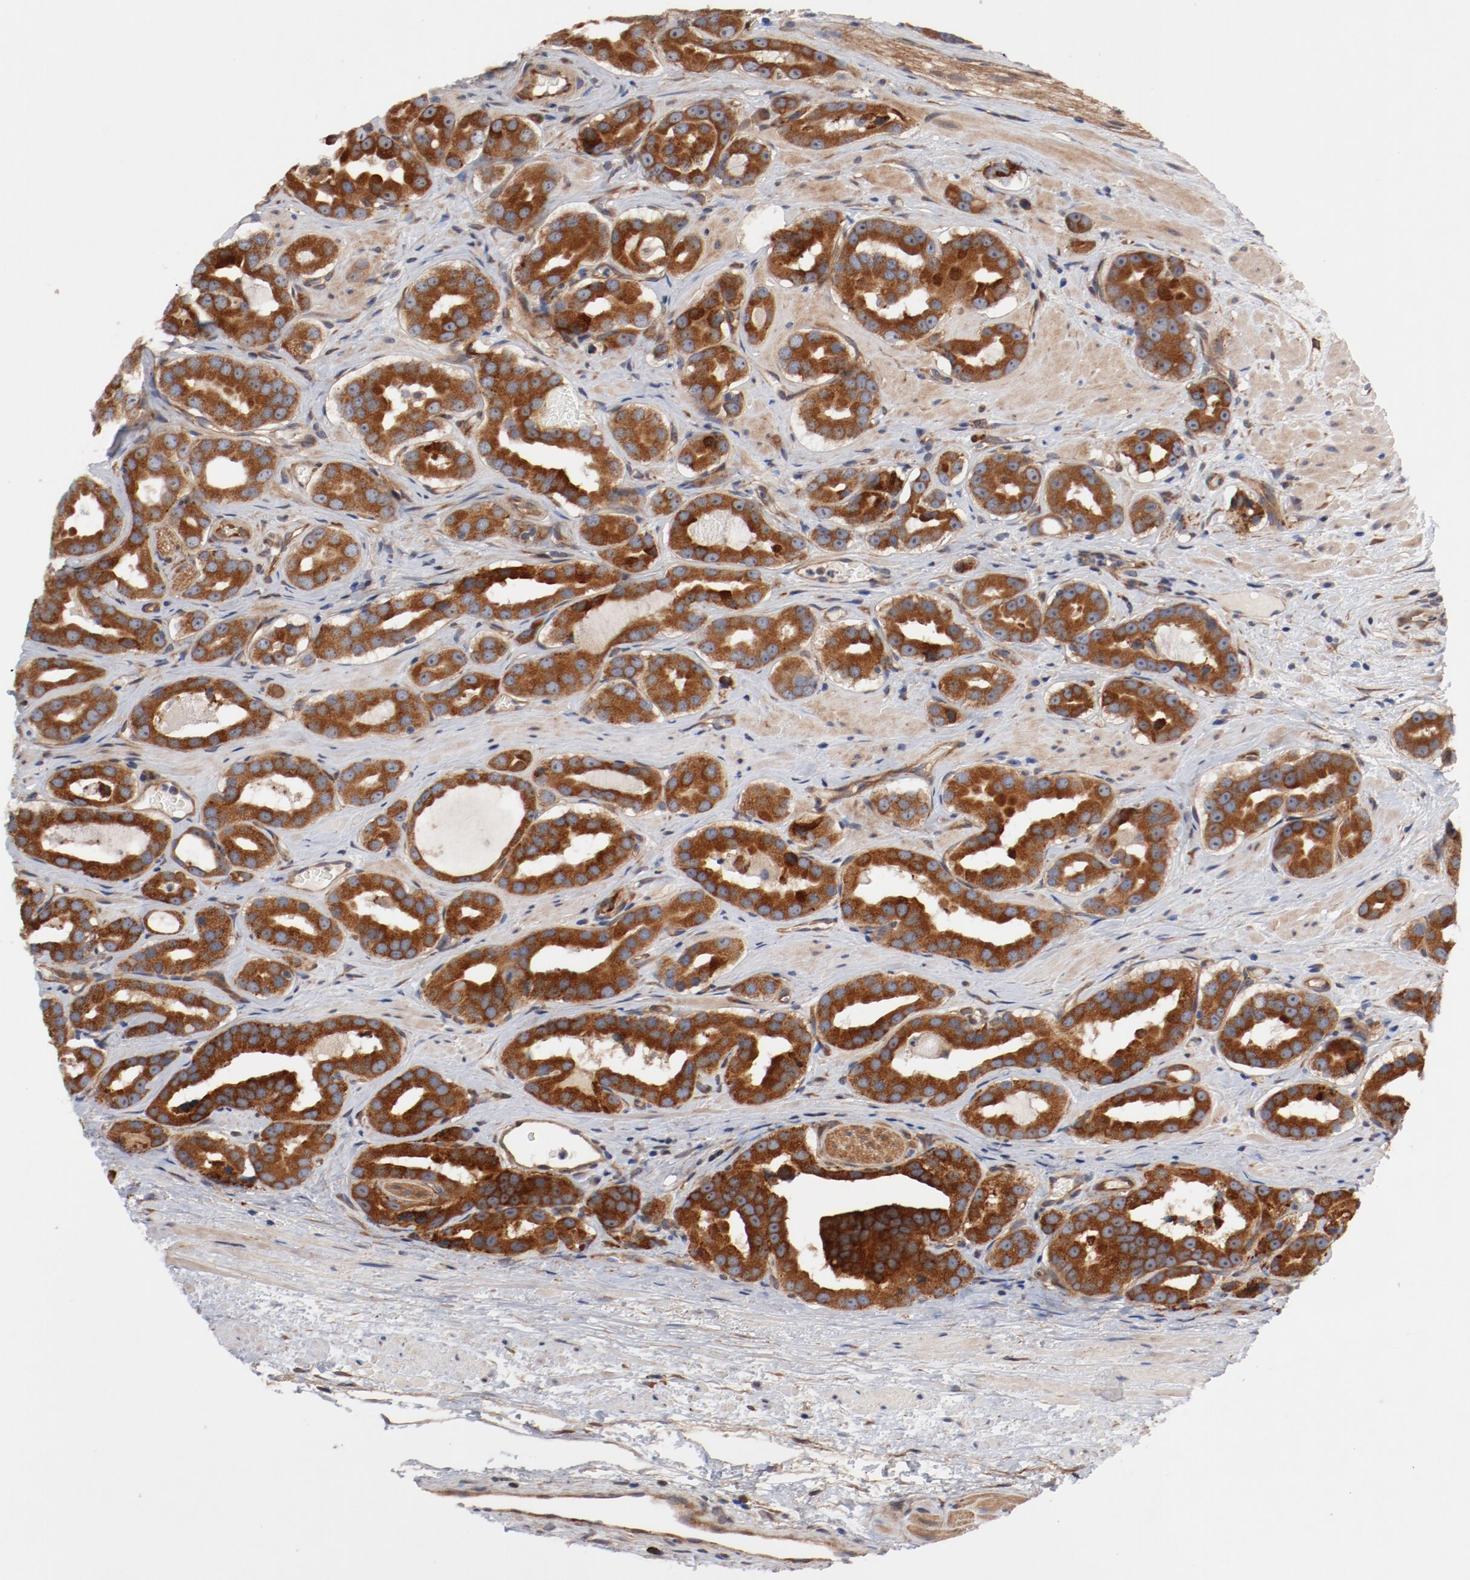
{"staining": {"intensity": "strong", "quantity": ">75%", "location": "cytoplasmic/membranous"}, "tissue": "prostate cancer", "cell_type": "Tumor cells", "image_type": "cancer", "snomed": [{"axis": "morphology", "description": "Adenocarcinoma, Low grade"}, {"axis": "topography", "description": "Prostate"}], "caption": "A photomicrograph of human prostate cancer stained for a protein demonstrates strong cytoplasmic/membranous brown staining in tumor cells.", "gene": "PITPNM2", "patient": {"sex": "male", "age": 59}}